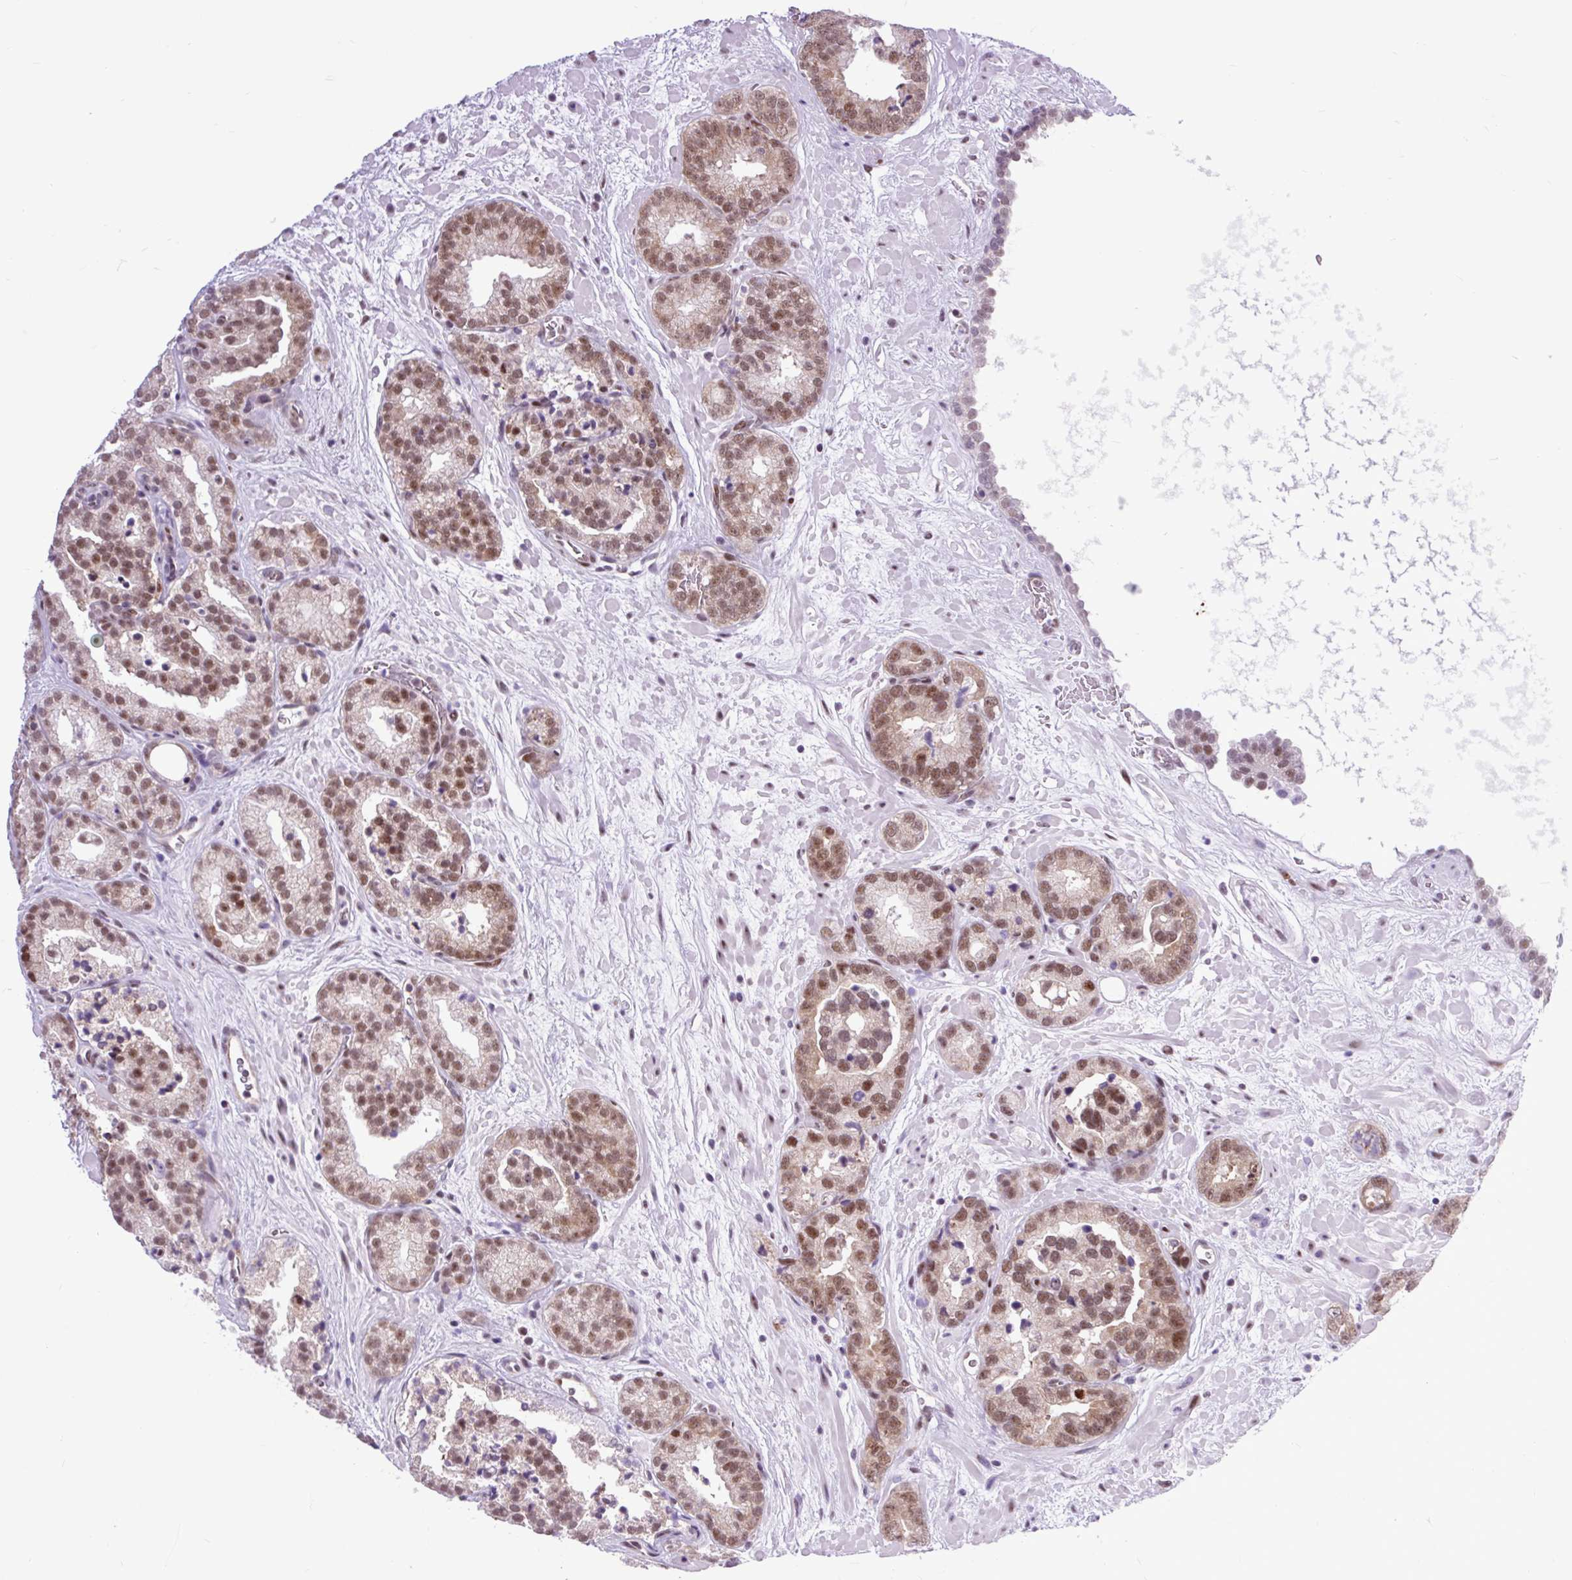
{"staining": {"intensity": "moderate", "quantity": ">75%", "location": "nuclear"}, "tissue": "prostate cancer", "cell_type": "Tumor cells", "image_type": "cancer", "snomed": [{"axis": "morphology", "description": "Adenocarcinoma, High grade"}, {"axis": "topography", "description": "Prostate"}], "caption": "Immunohistochemical staining of prostate adenocarcinoma (high-grade) exhibits moderate nuclear protein positivity in about >75% of tumor cells. (DAB (3,3'-diaminobenzidine) IHC, brown staining for protein, blue staining for nuclei).", "gene": "CLK2", "patient": {"sex": "male", "age": 66}}